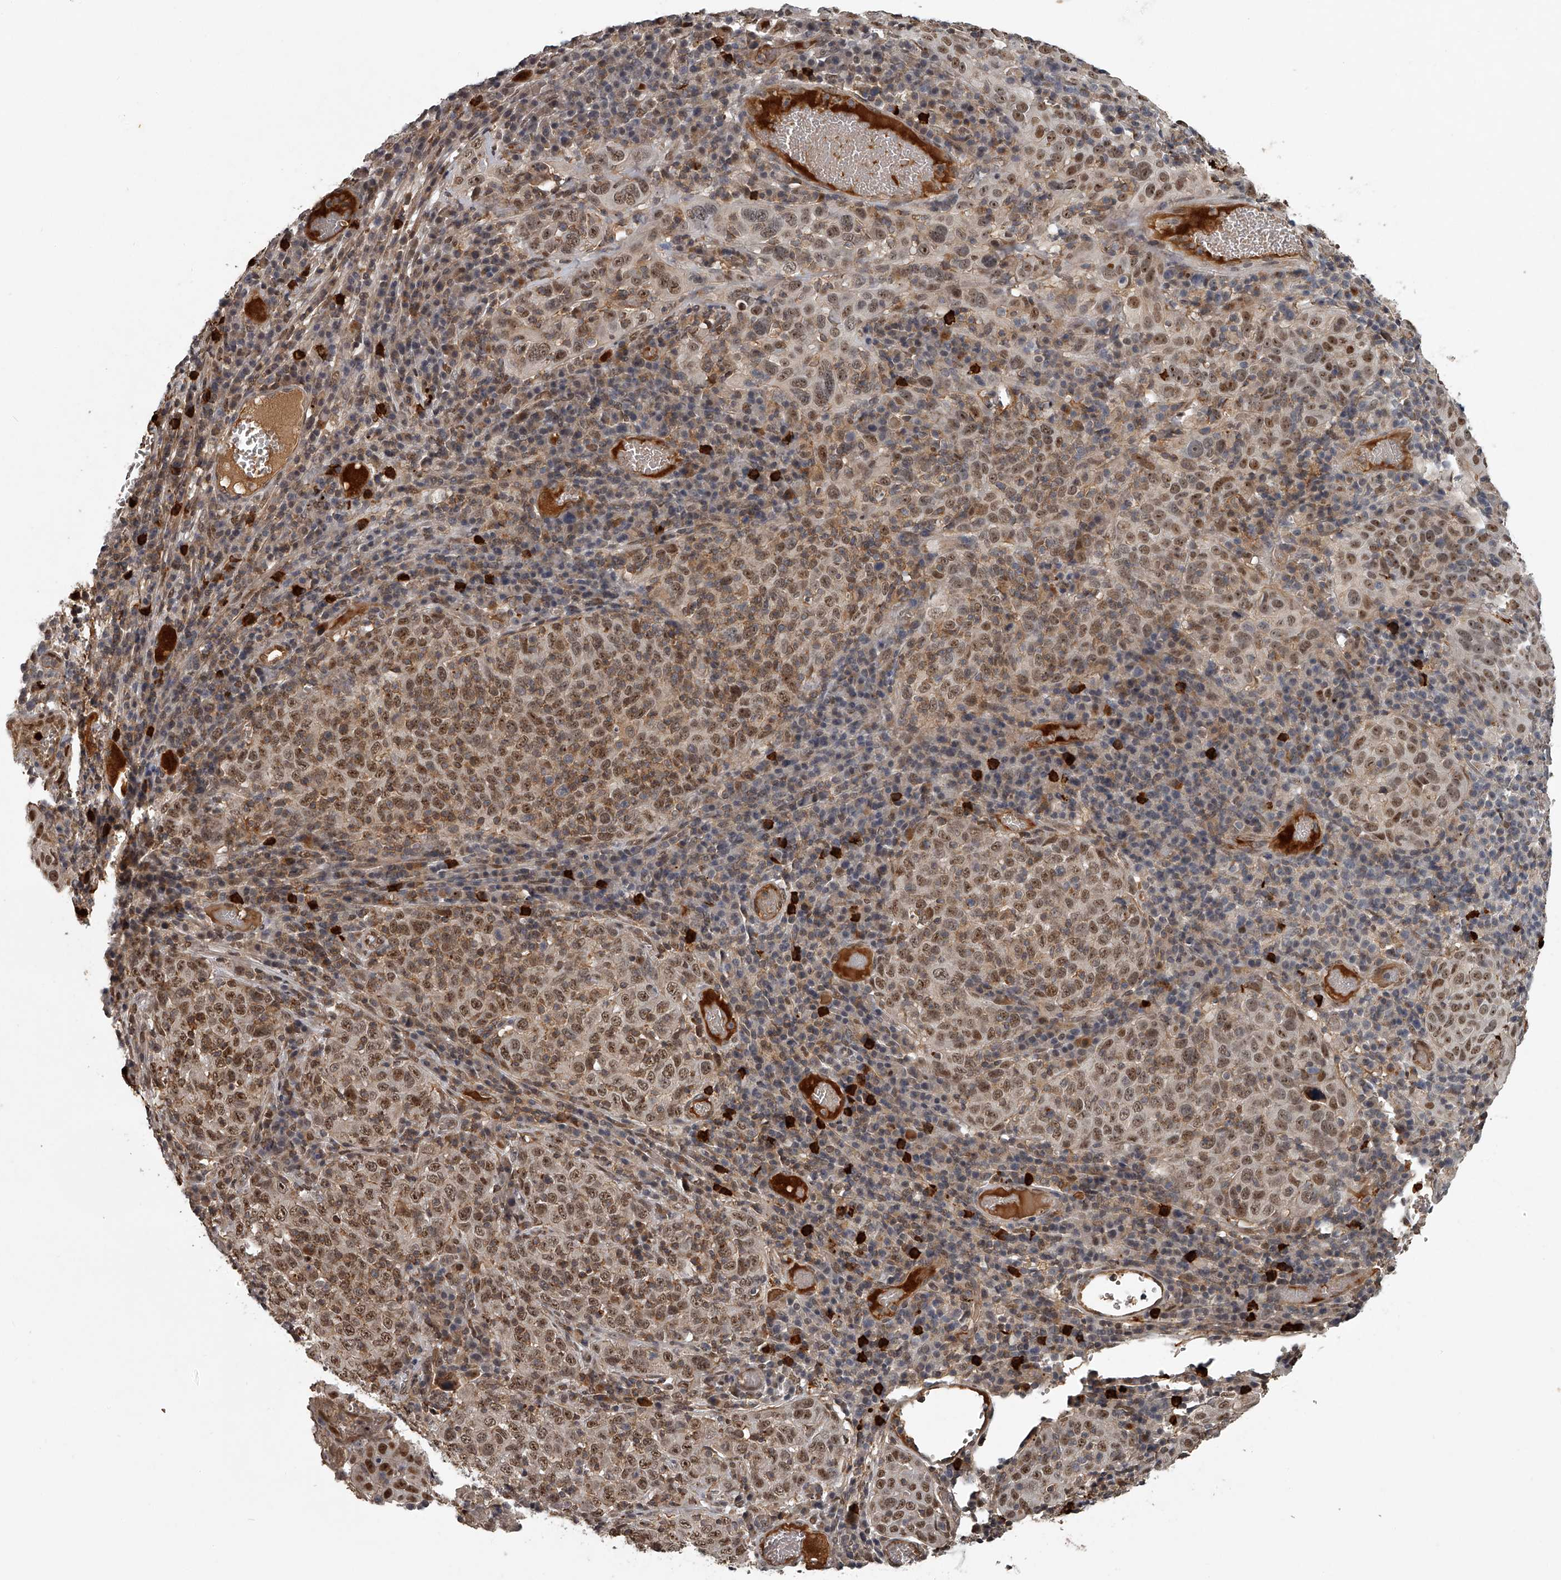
{"staining": {"intensity": "moderate", "quantity": ">75%", "location": "cytoplasmic/membranous,nuclear"}, "tissue": "cervical cancer", "cell_type": "Tumor cells", "image_type": "cancer", "snomed": [{"axis": "morphology", "description": "Squamous cell carcinoma, NOS"}, {"axis": "topography", "description": "Cervix"}], "caption": "About >75% of tumor cells in cervical cancer (squamous cell carcinoma) show moderate cytoplasmic/membranous and nuclear protein staining as visualized by brown immunohistochemical staining.", "gene": "PLEKHG1", "patient": {"sex": "female", "age": 46}}